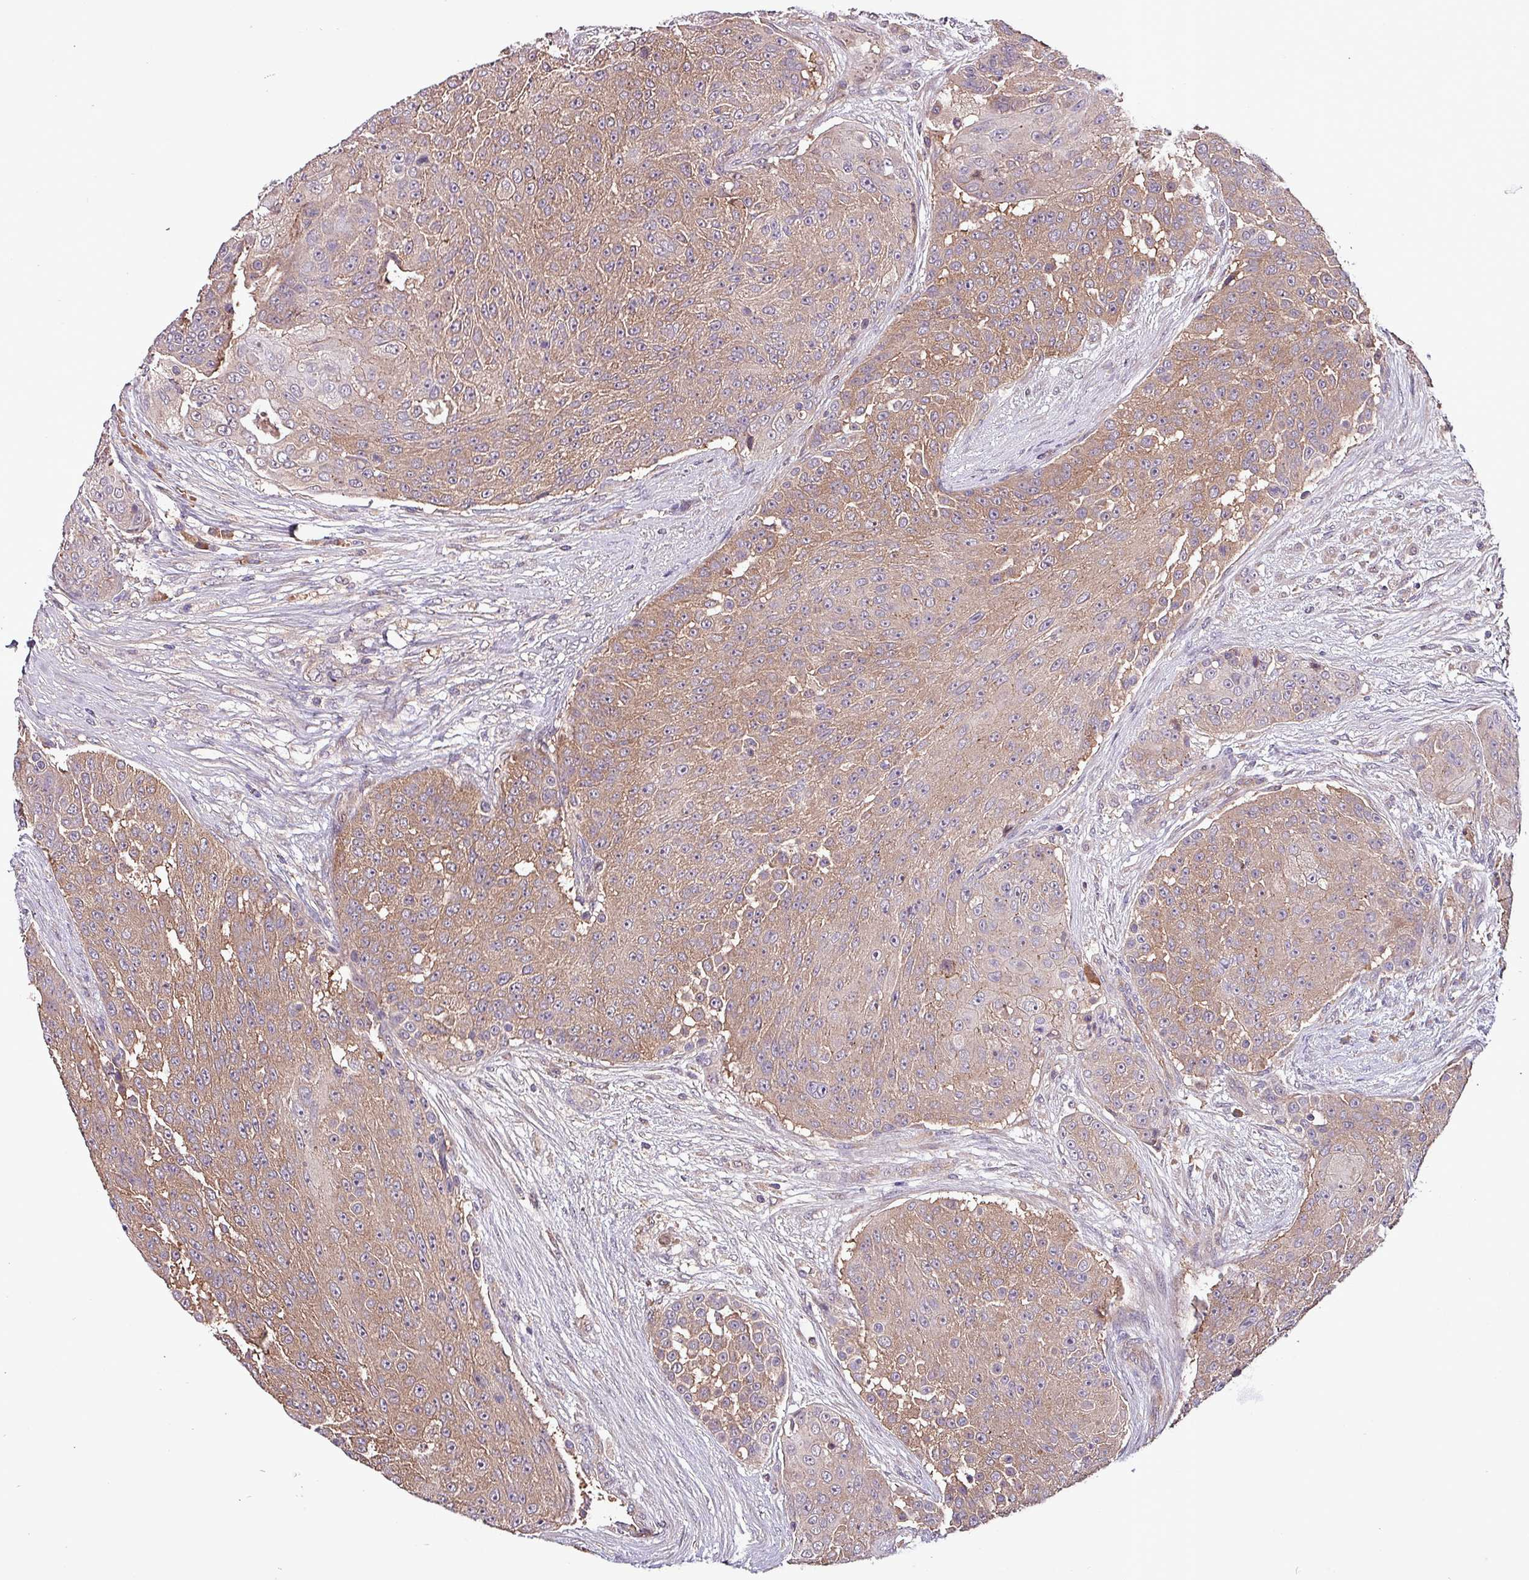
{"staining": {"intensity": "moderate", "quantity": ">75%", "location": "cytoplasmic/membranous"}, "tissue": "urothelial cancer", "cell_type": "Tumor cells", "image_type": "cancer", "snomed": [{"axis": "morphology", "description": "Urothelial carcinoma, High grade"}, {"axis": "topography", "description": "Urinary bladder"}], "caption": "Protein expression analysis of urothelial cancer reveals moderate cytoplasmic/membranous expression in about >75% of tumor cells.", "gene": "PAFAH1B2", "patient": {"sex": "female", "age": 63}}